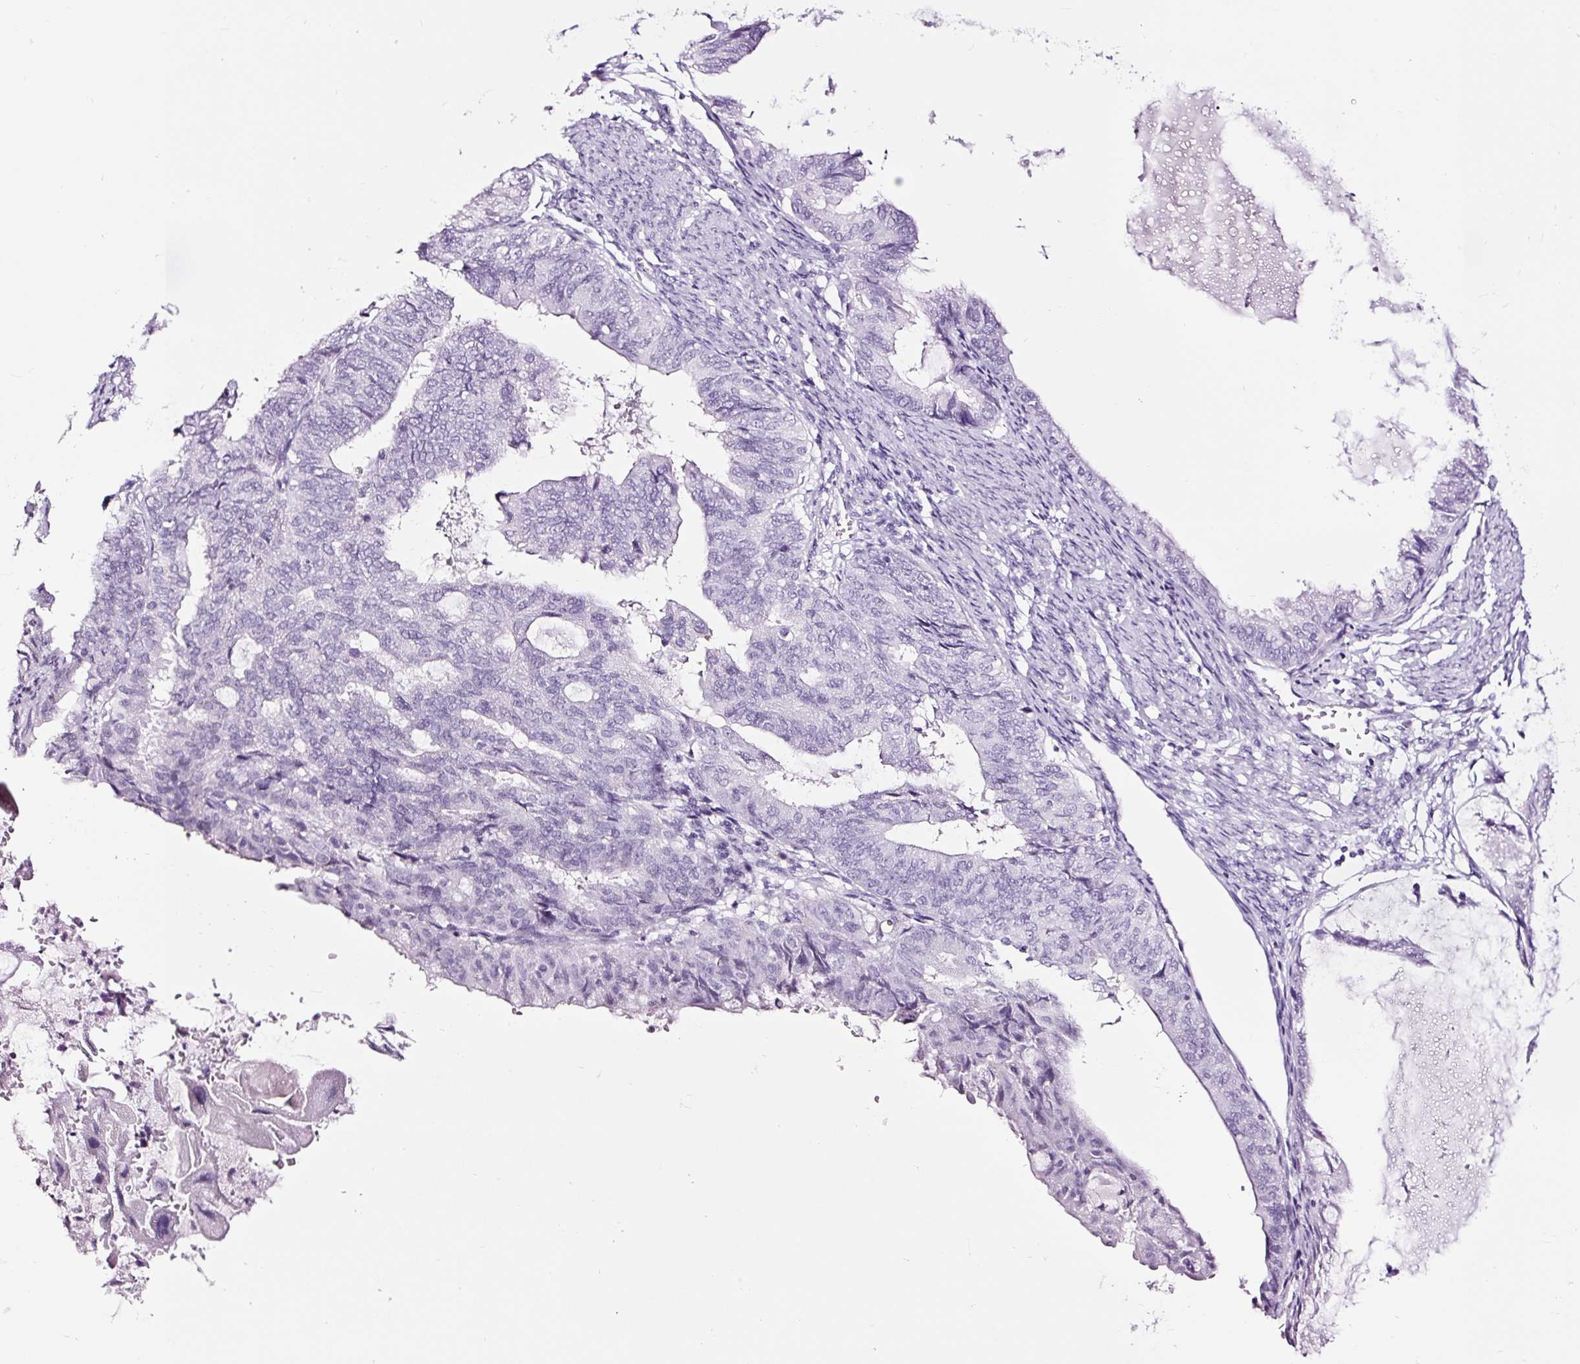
{"staining": {"intensity": "negative", "quantity": "none", "location": "none"}, "tissue": "endometrial cancer", "cell_type": "Tumor cells", "image_type": "cancer", "snomed": [{"axis": "morphology", "description": "Adenocarcinoma, NOS"}, {"axis": "topography", "description": "Endometrium"}], "caption": "Immunohistochemical staining of endometrial cancer demonstrates no significant expression in tumor cells.", "gene": "NPHS2", "patient": {"sex": "female", "age": 86}}